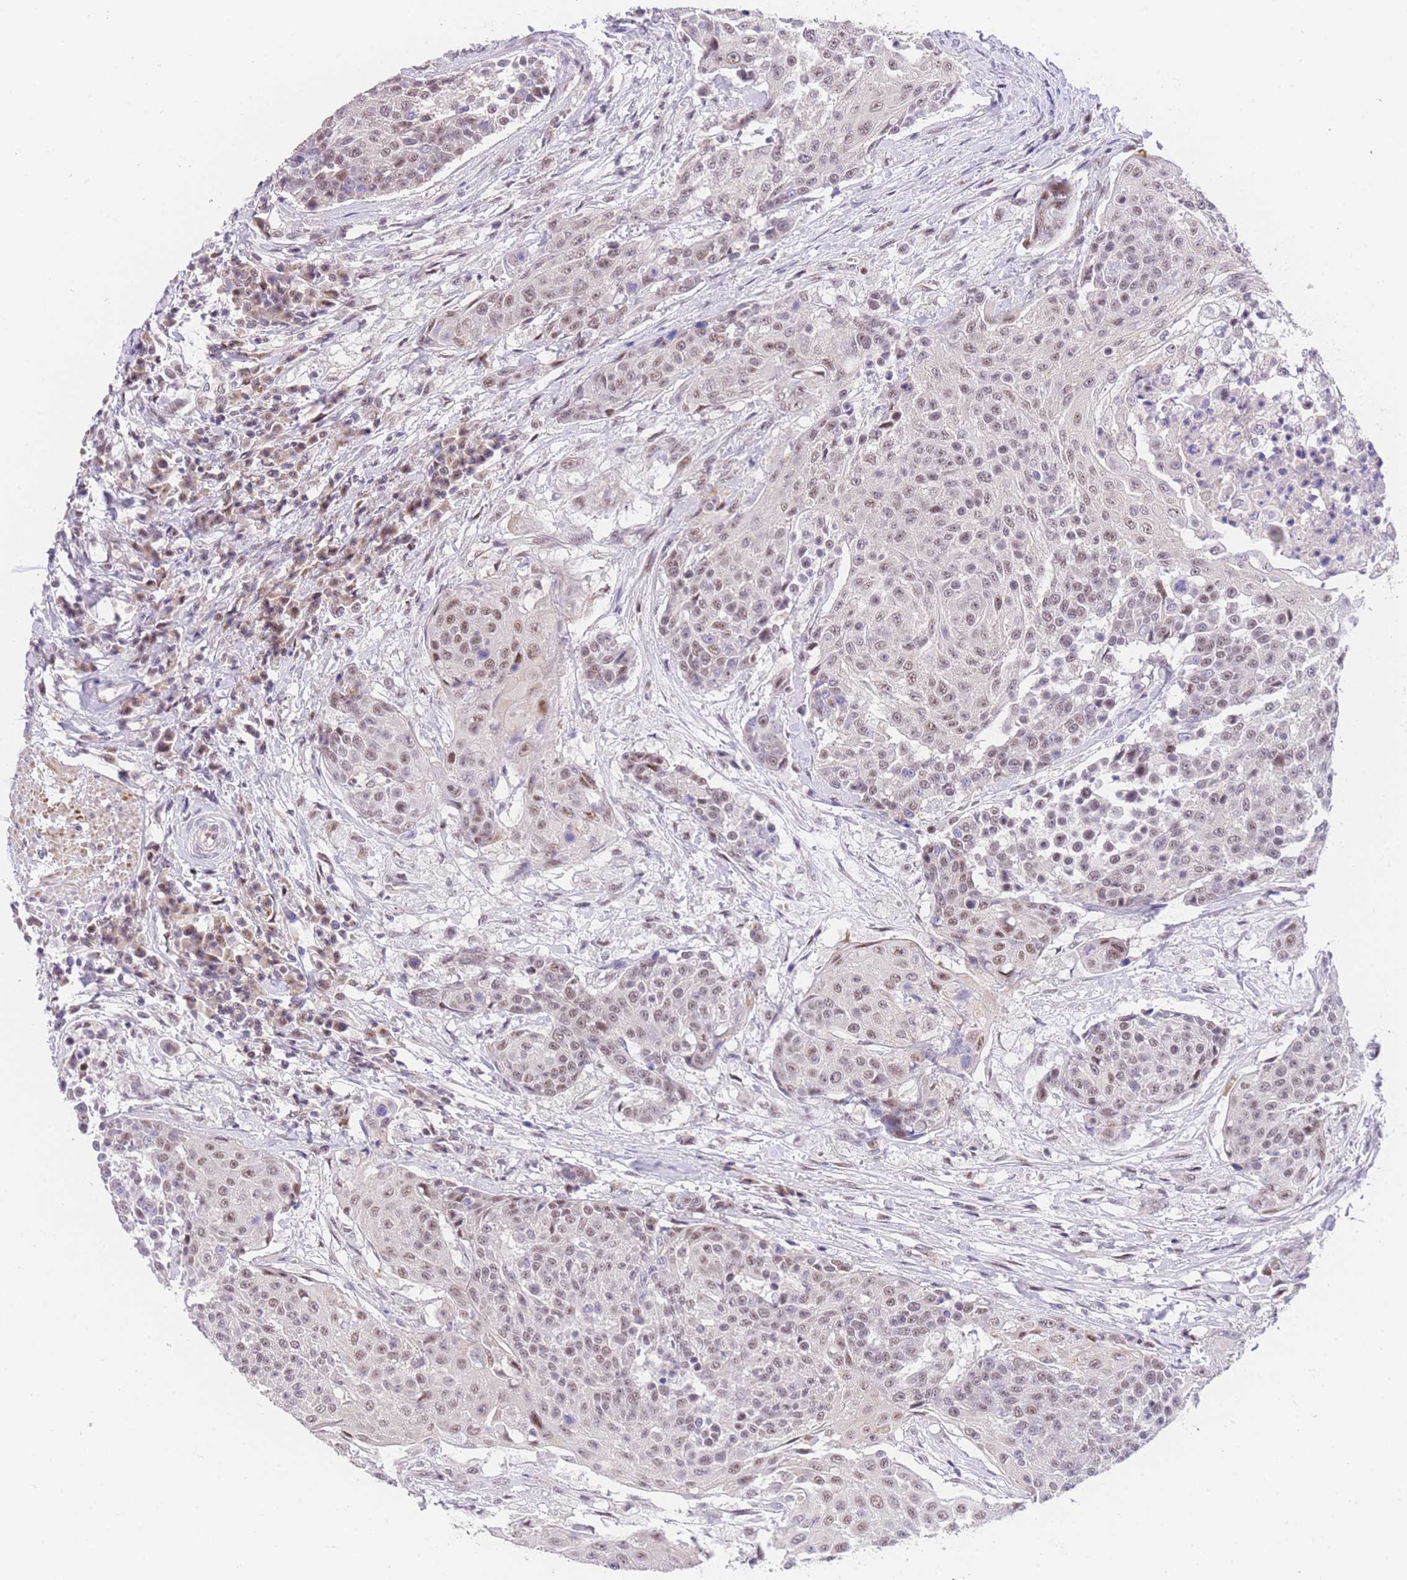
{"staining": {"intensity": "weak", "quantity": ">75%", "location": "nuclear"}, "tissue": "urothelial cancer", "cell_type": "Tumor cells", "image_type": "cancer", "snomed": [{"axis": "morphology", "description": "Urothelial carcinoma, High grade"}, {"axis": "topography", "description": "Urinary bladder"}], "caption": "Tumor cells show low levels of weak nuclear expression in about >75% of cells in human high-grade urothelial carcinoma. (DAB (3,3'-diaminobenzidine) IHC, brown staining for protein, blue staining for nuclei).", "gene": "SLC35F2", "patient": {"sex": "female", "age": 63}}